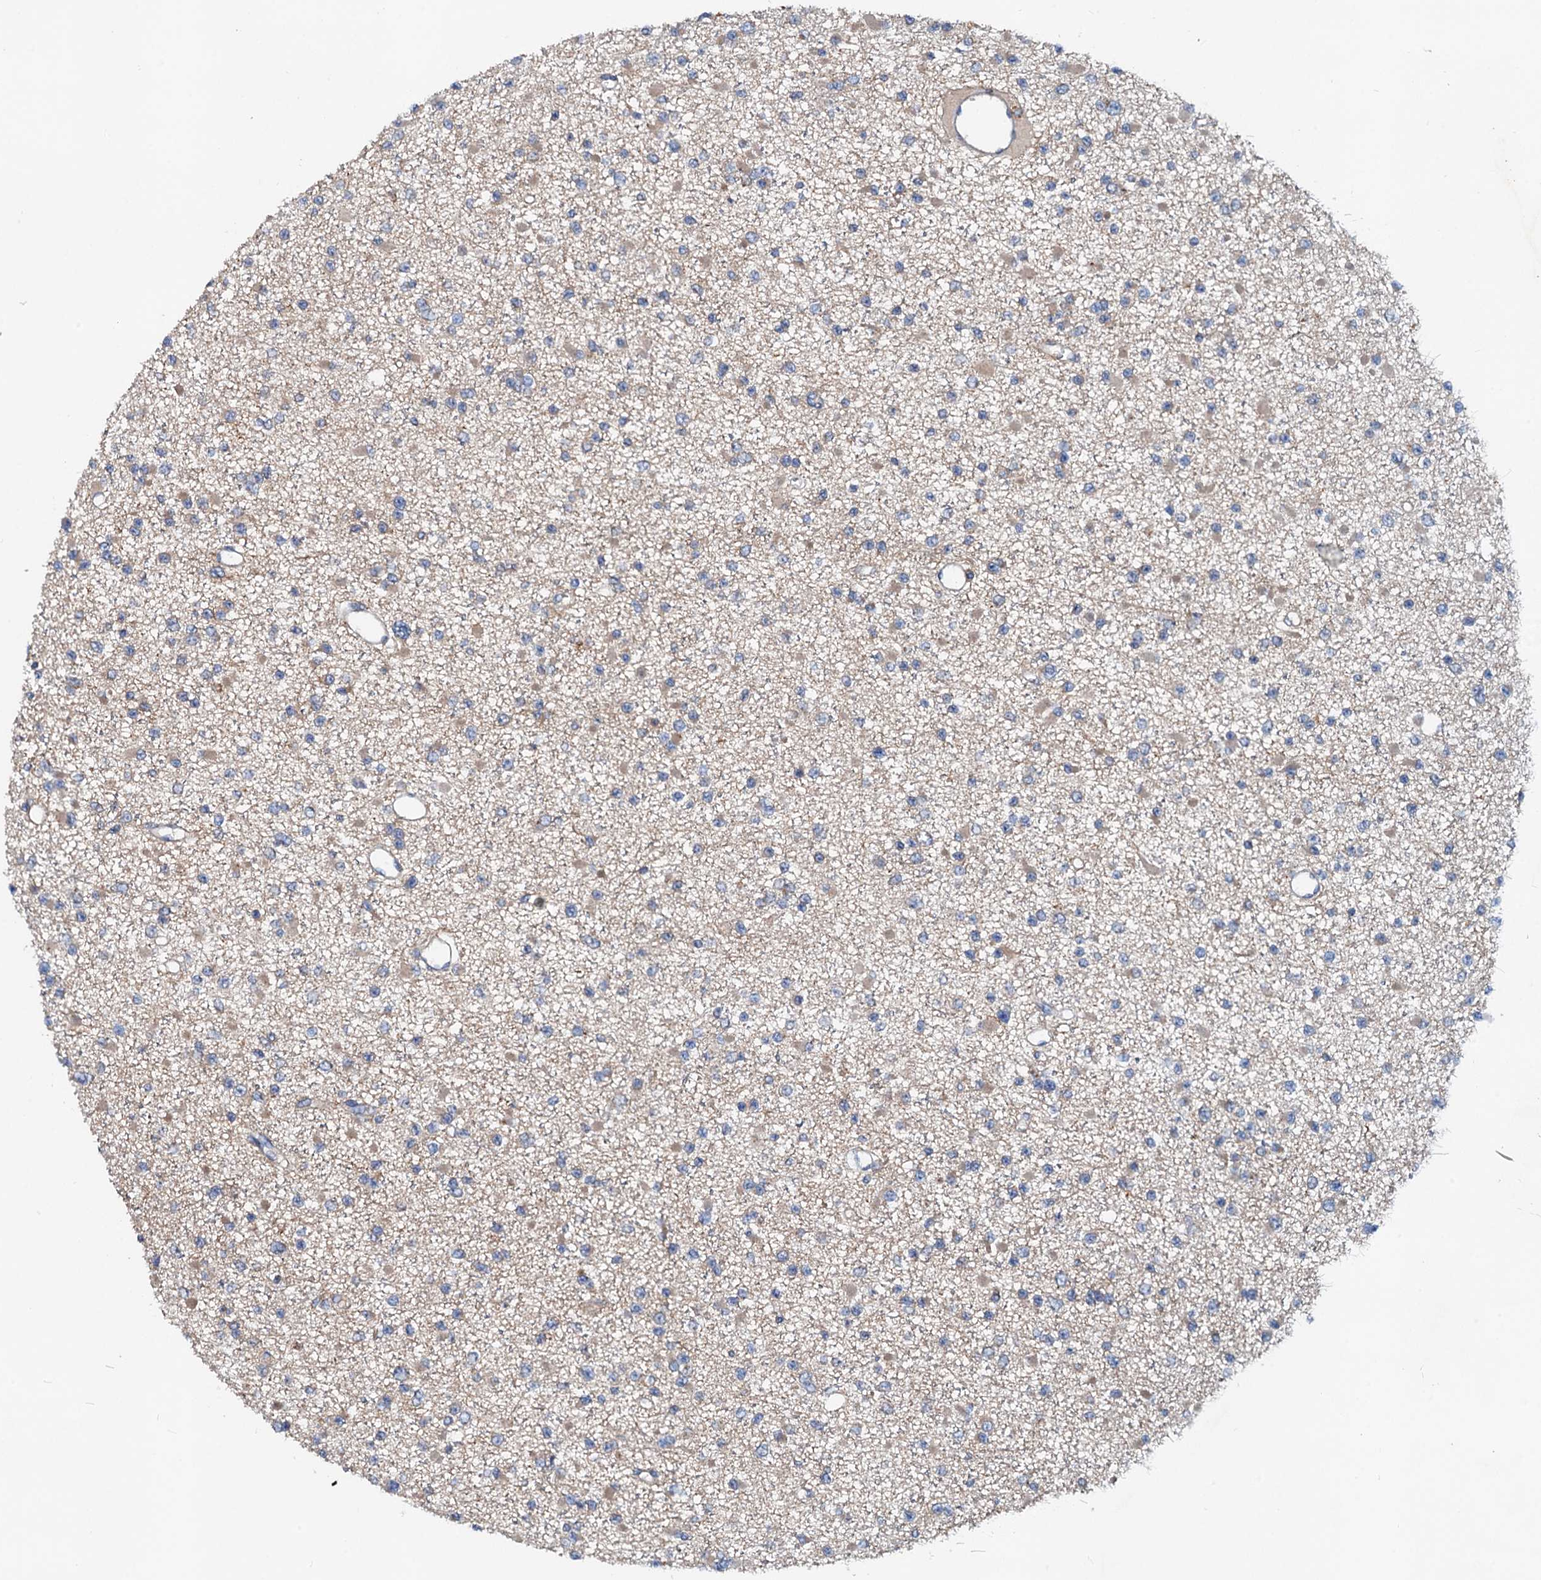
{"staining": {"intensity": "negative", "quantity": "none", "location": "none"}, "tissue": "glioma", "cell_type": "Tumor cells", "image_type": "cancer", "snomed": [{"axis": "morphology", "description": "Glioma, malignant, Low grade"}, {"axis": "topography", "description": "Brain"}], "caption": "This image is of glioma stained with IHC to label a protein in brown with the nuclei are counter-stained blue. There is no expression in tumor cells.", "gene": "EFL1", "patient": {"sex": "female", "age": 22}}